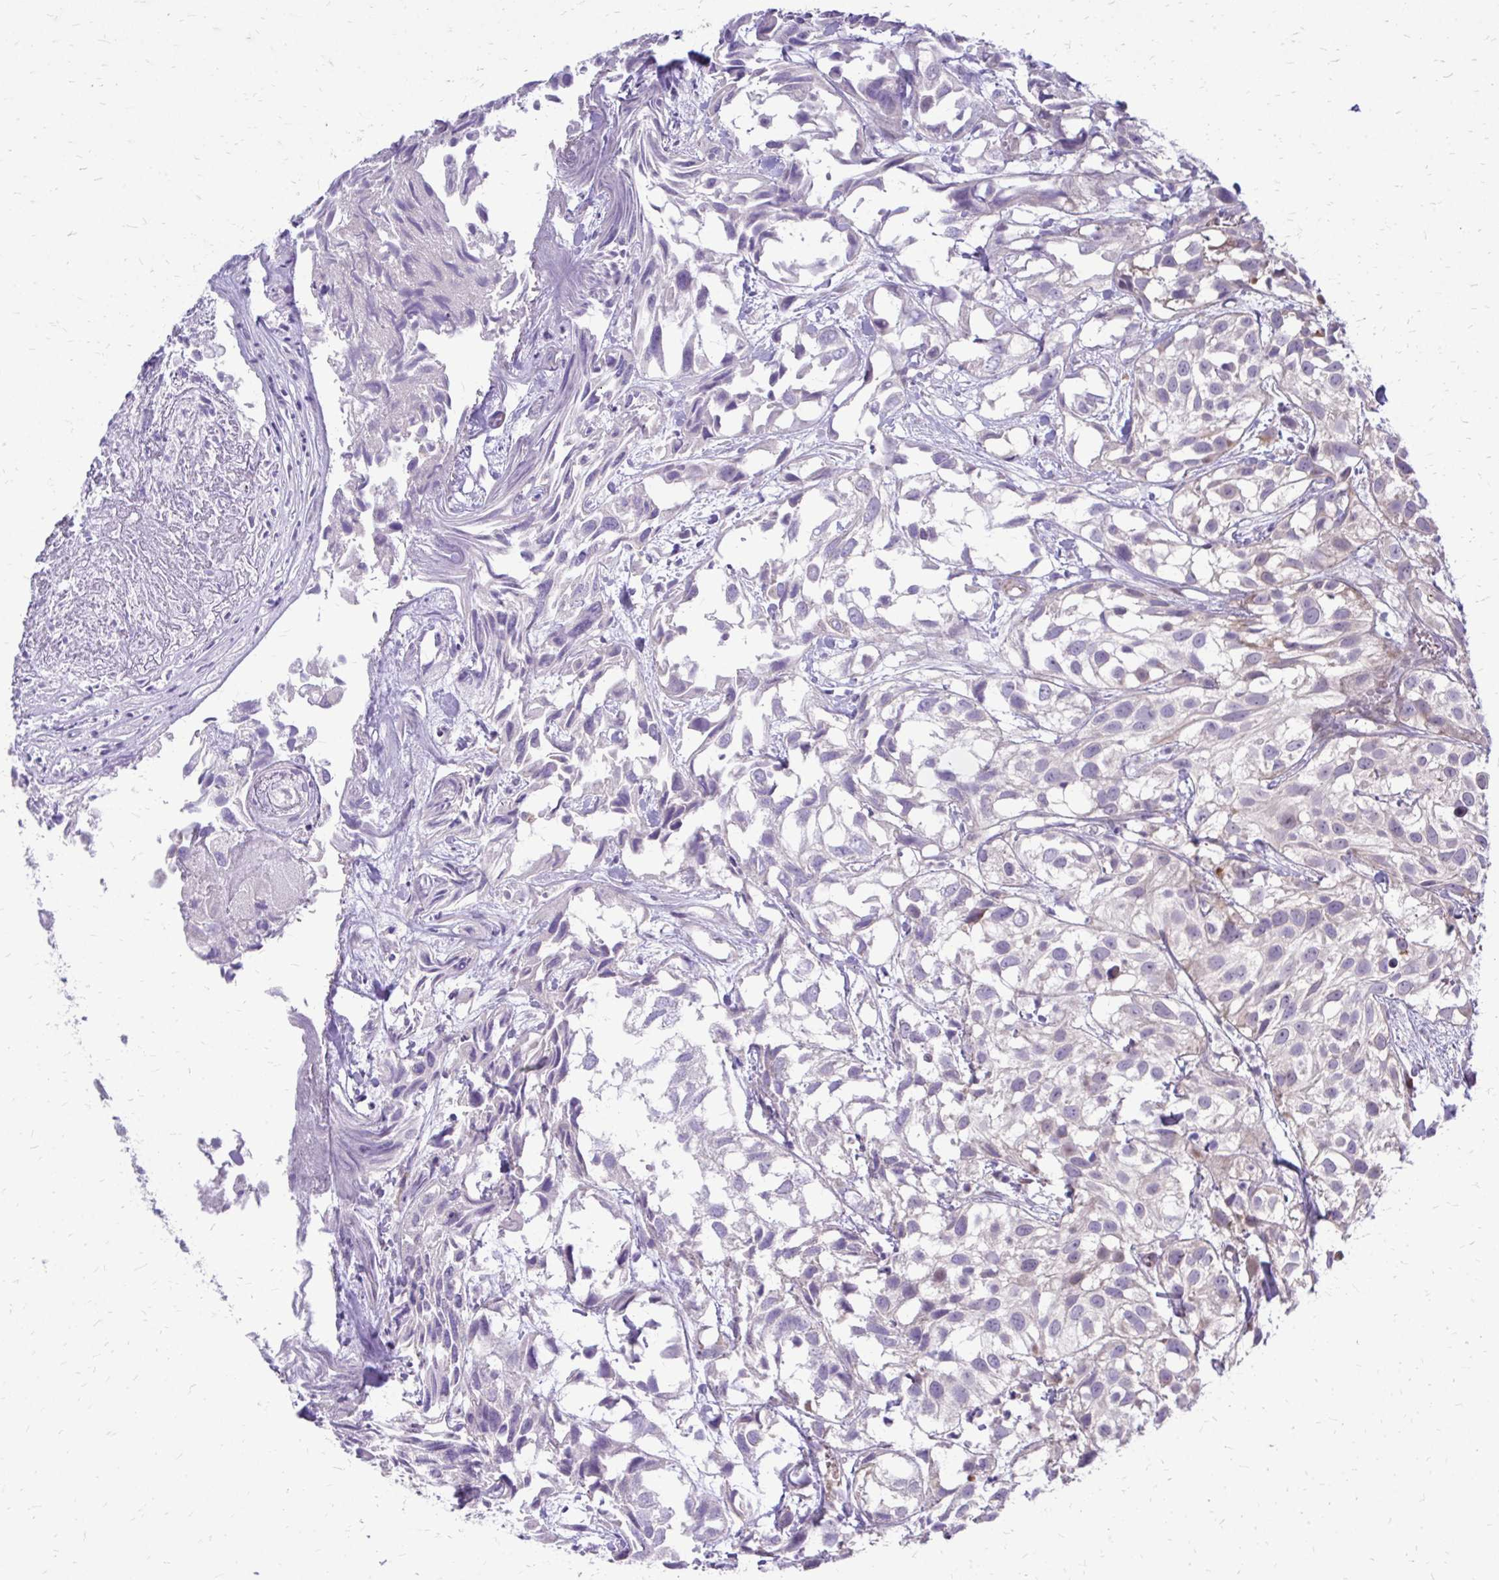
{"staining": {"intensity": "weak", "quantity": "<25%", "location": "cytoplasmic/membranous"}, "tissue": "urothelial cancer", "cell_type": "Tumor cells", "image_type": "cancer", "snomed": [{"axis": "morphology", "description": "Urothelial carcinoma, High grade"}, {"axis": "topography", "description": "Urinary bladder"}], "caption": "Immunohistochemistry of urothelial cancer shows no expression in tumor cells.", "gene": "PPDPFL", "patient": {"sex": "male", "age": 56}}